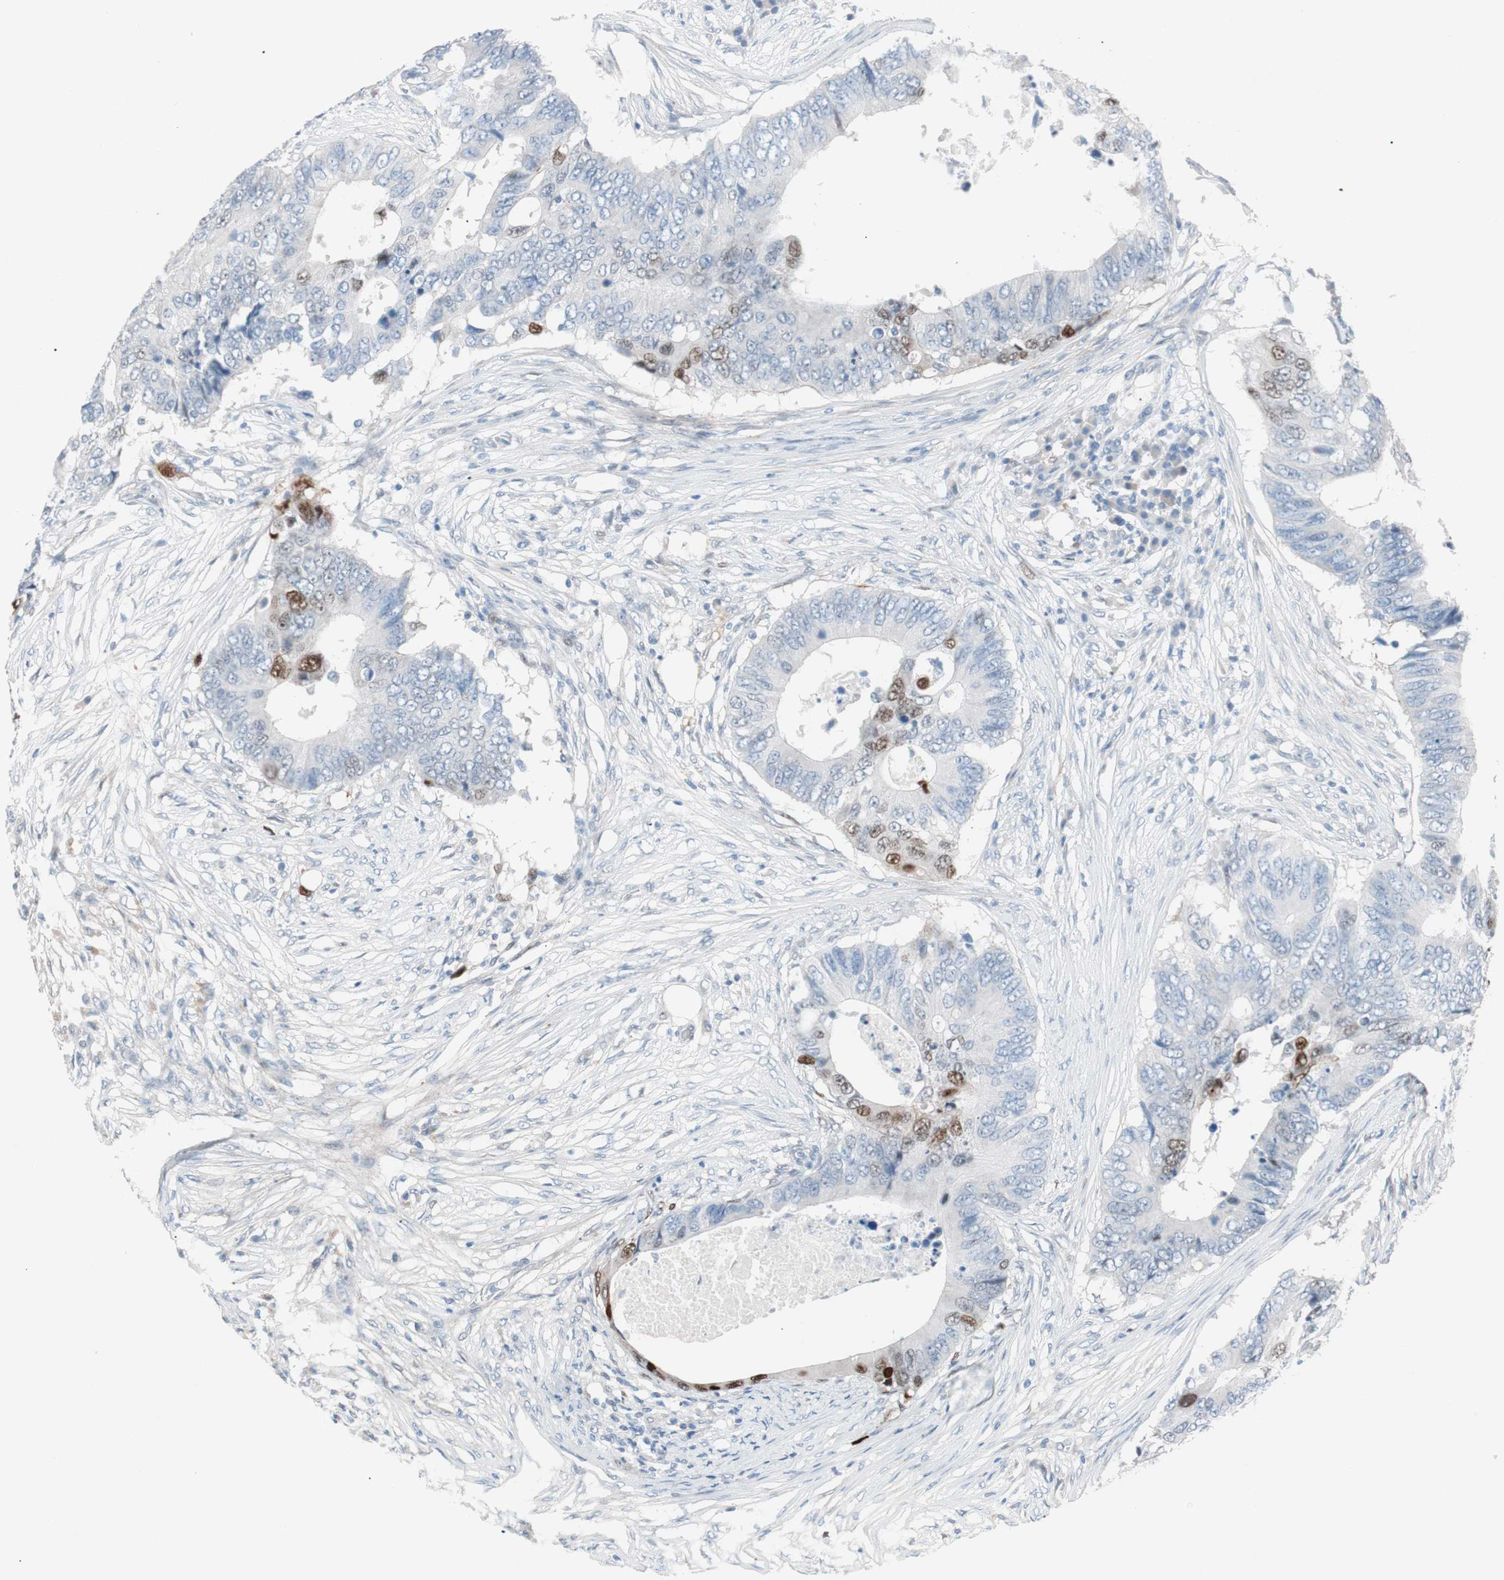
{"staining": {"intensity": "moderate", "quantity": "<25%", "location": "nuclear"}, "tissue": "colorectal cancer", "cell_type": "Tumor cells", "image_type": "cancer", "snomed": [{"axis": "morphology", "description": "Adenocarcinoma, NOS"}, {"axis": "topography", "description": "Colon"}], "caption": "Tumor cells reveal low levels of moderate nuclear staining in about <25% of cells in colorectal cancer.", "gene": "FOSL1", "patient": {"sex": "male", "age": 71}}